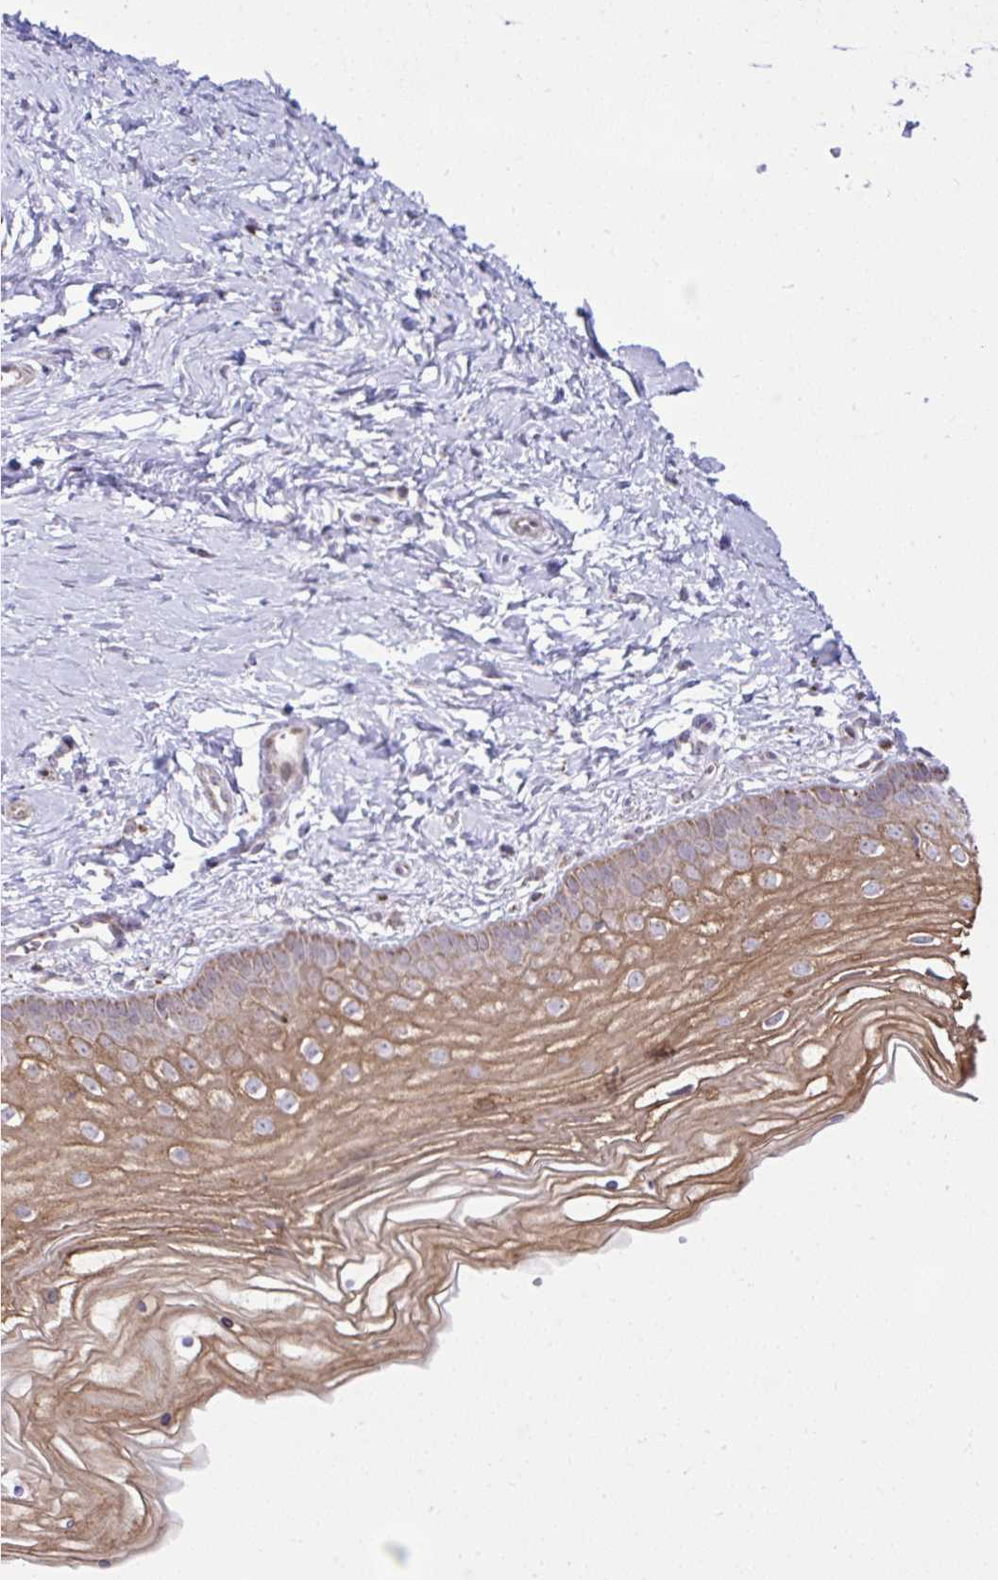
{"staining": {"intensity": "strong", "quantity": "25%-75%", "location": "cytoplasmic/membranous"}, "tissue": "vagina", "cell_type": "Squamous epithelial cells", "image_type": "normal", "snomed": [{"axis": "morphology", "description": "Normal tissue, NOS"}, {"axis": "topography", "description": "Vagina"}], "caption": "Vagina stained with IHC shows strong cytoplasmic/membranous expression in about 25%-75% of squamous epithelial cells.", "gene": "ZNF362", "patient": {"sex": "female", "age": 38}}